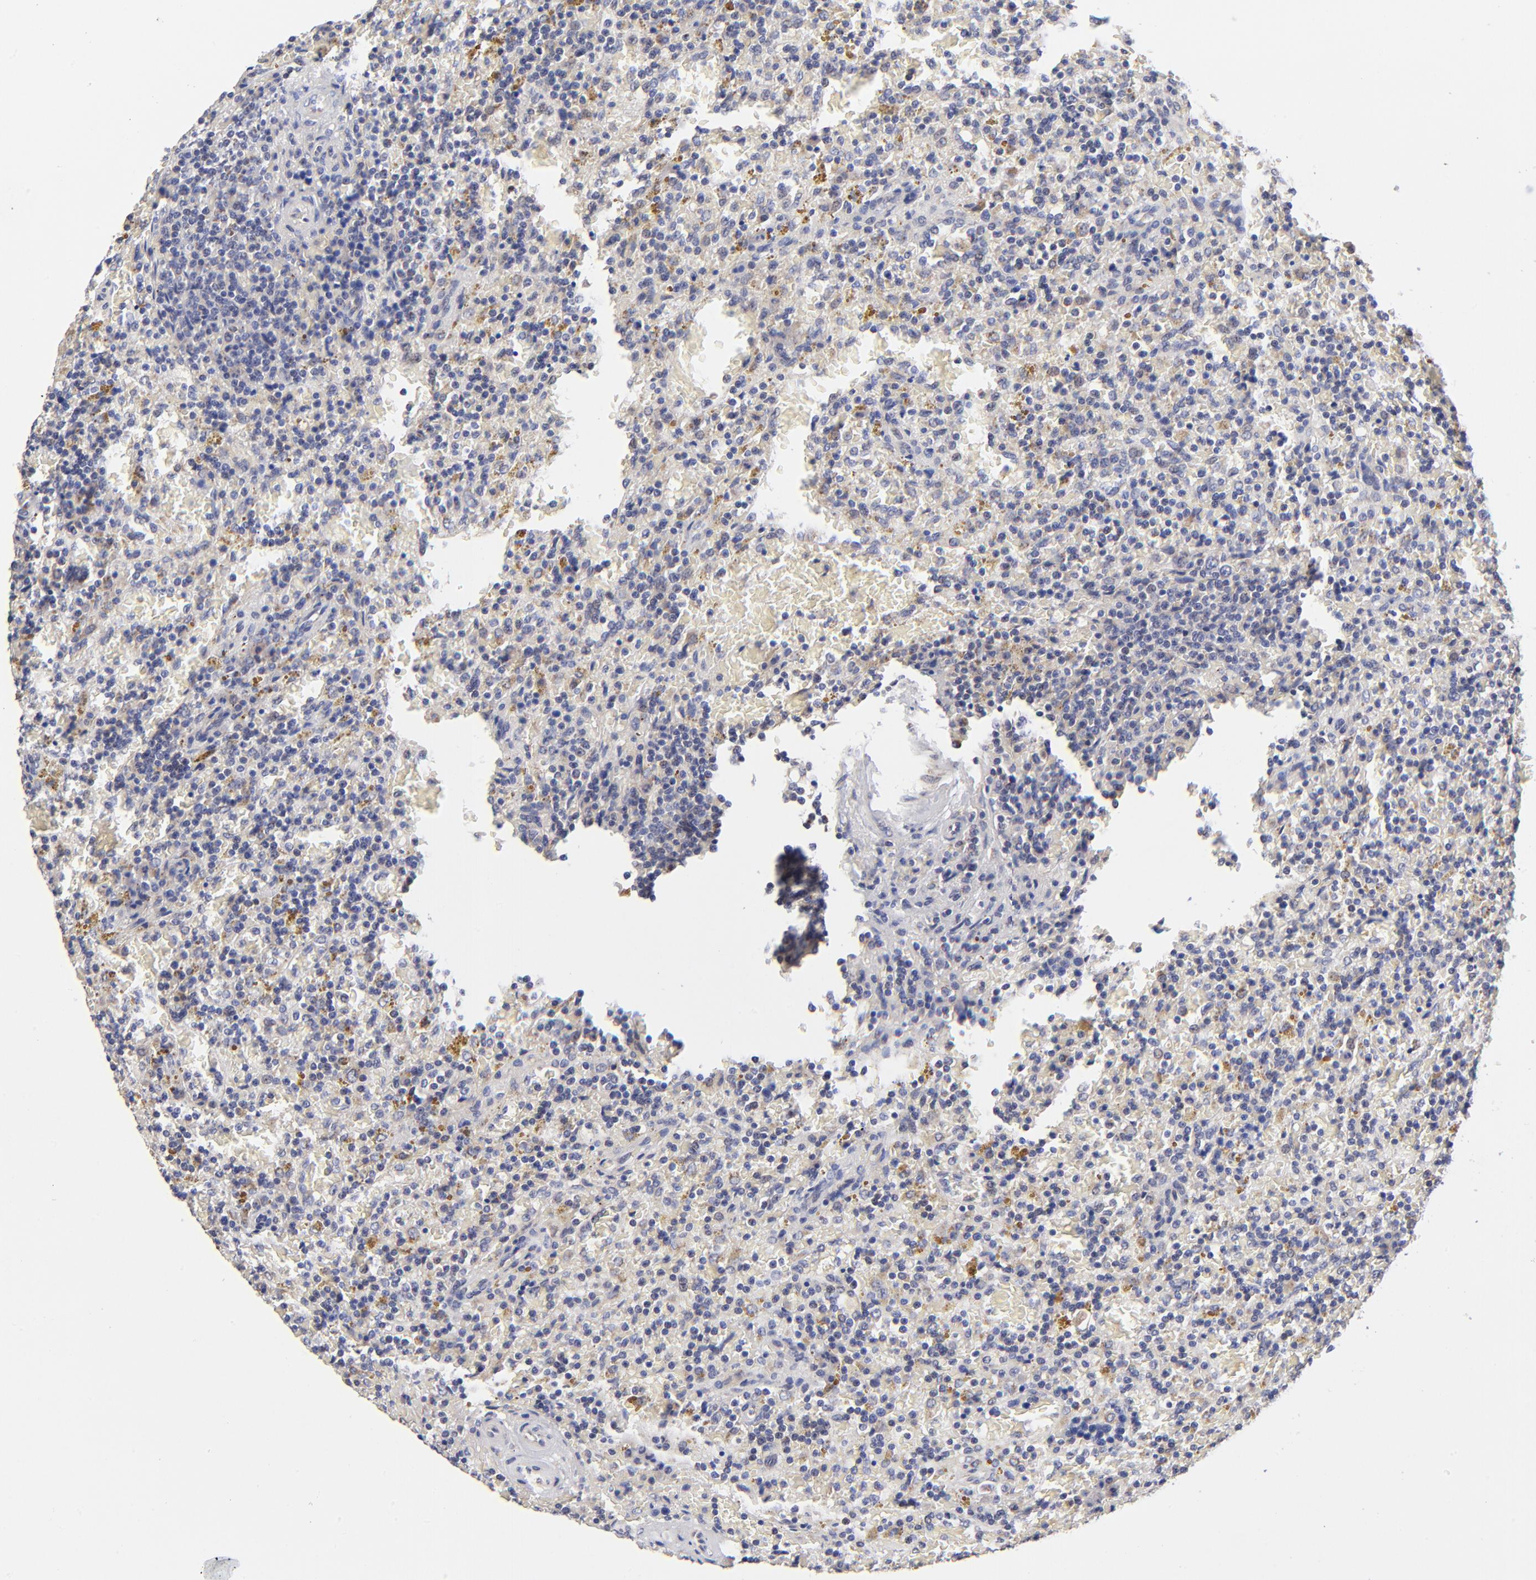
{"staining": {"intensity": "negative", "quantity": "none", "location": "none"}, "tissue": "lymphoma", "cell_type": "Tumor cells", "image_type": "cancer", "snomed": [{"axis": "morphology", "description": "Malignant lymphoma, non-Hodgkin's type, Low grade"}, {"axis": "topography", "description": "Spleen"}], "caption": "An IHC micrograph of low-grade malignant lymphoma, non-Hodgkin's type is shown. There is no staining in tumor cells of low-grade malignant lymphoma, non-Hodgkin's type.", "gene": "FBXL12", "patient": {"sex": "female", "age": 65}}